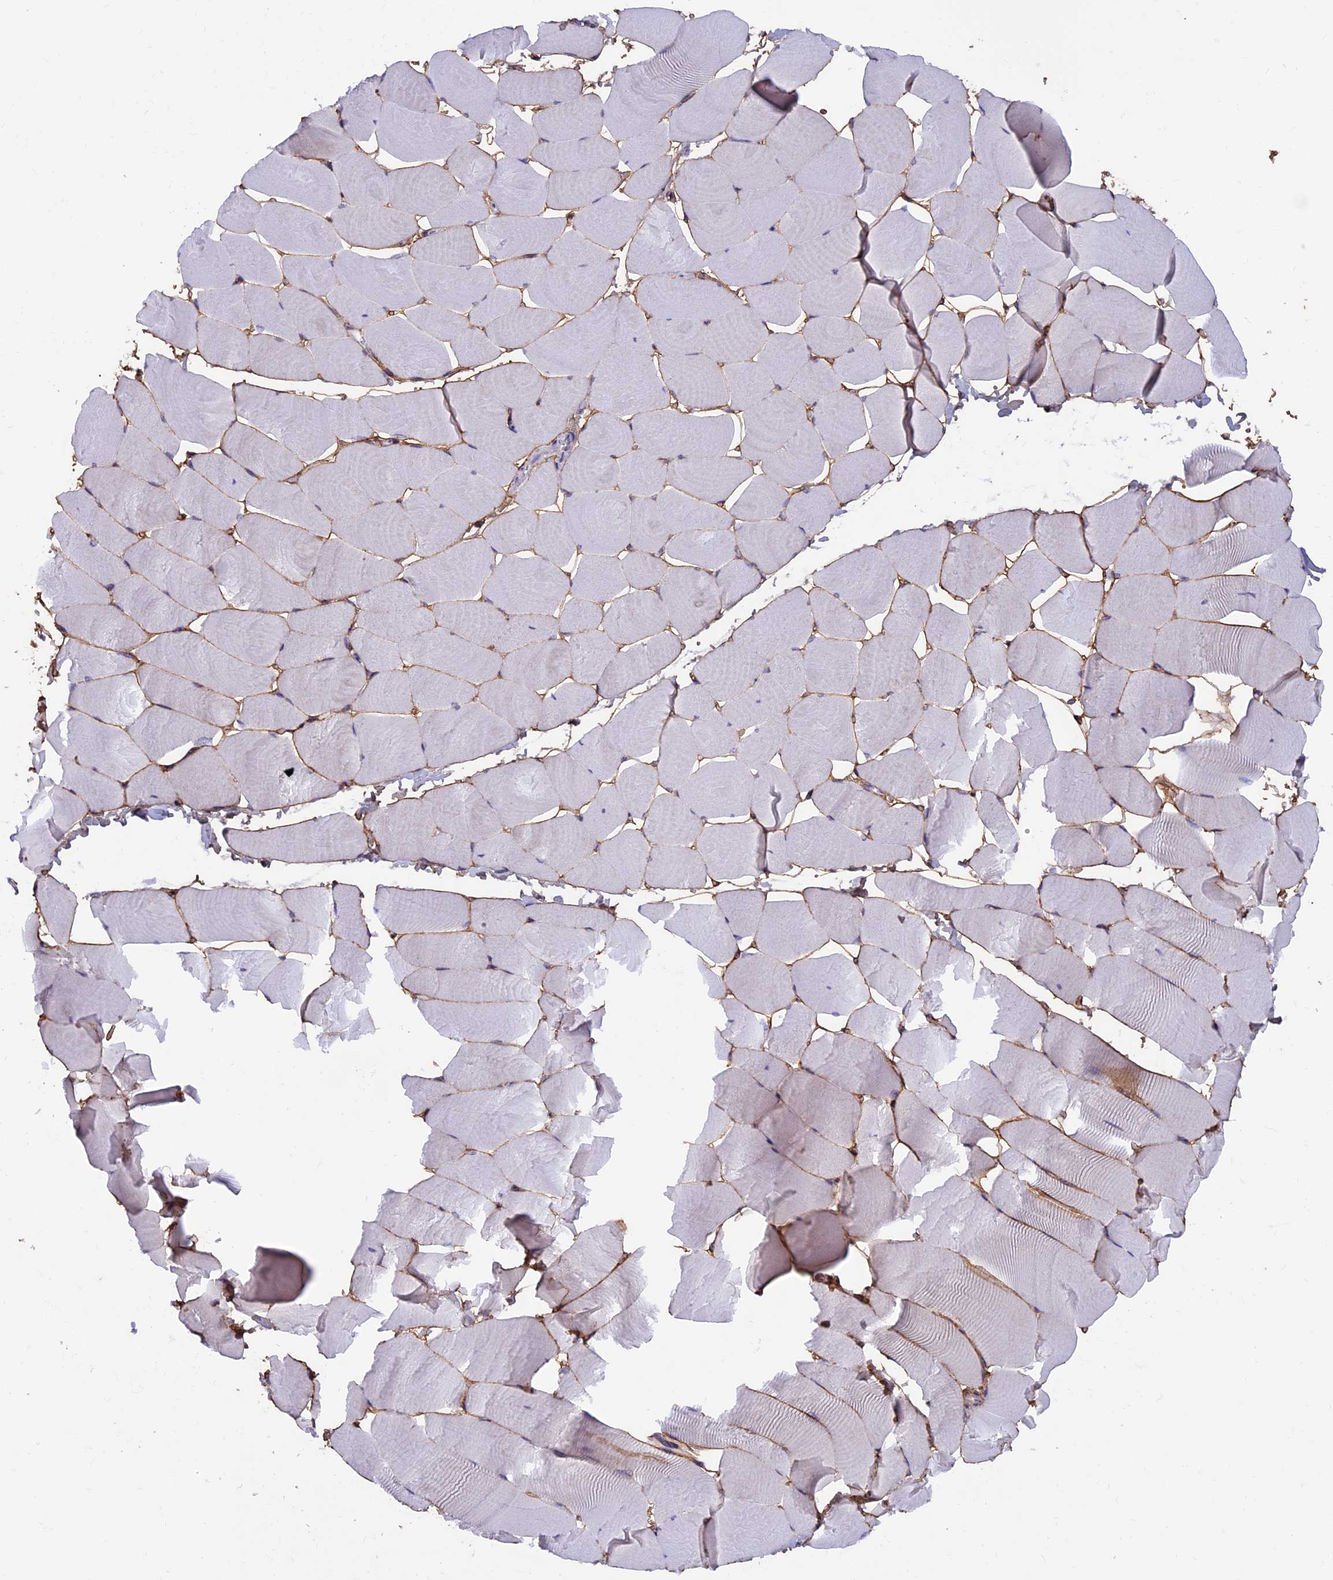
{"staining": {"intensity": "negative", "quantity": "none", "location": "none"}, "tissue": "skeletal muscle", "cell_type": "Myocytes", "image_type": "normal", "snomed": [{"axis": "morphology", "description": "Normal tissue, NOS"}, {"axis": "topography", "description": "Skeletal muscle"}], "caption": "Immunohistochemistry image of normal skeletal muscle stained for a protein (brown), which exhibits no expression in myocytes.", "gene": "COL4A3", "patient": {"sex": "male", "age": 25}}